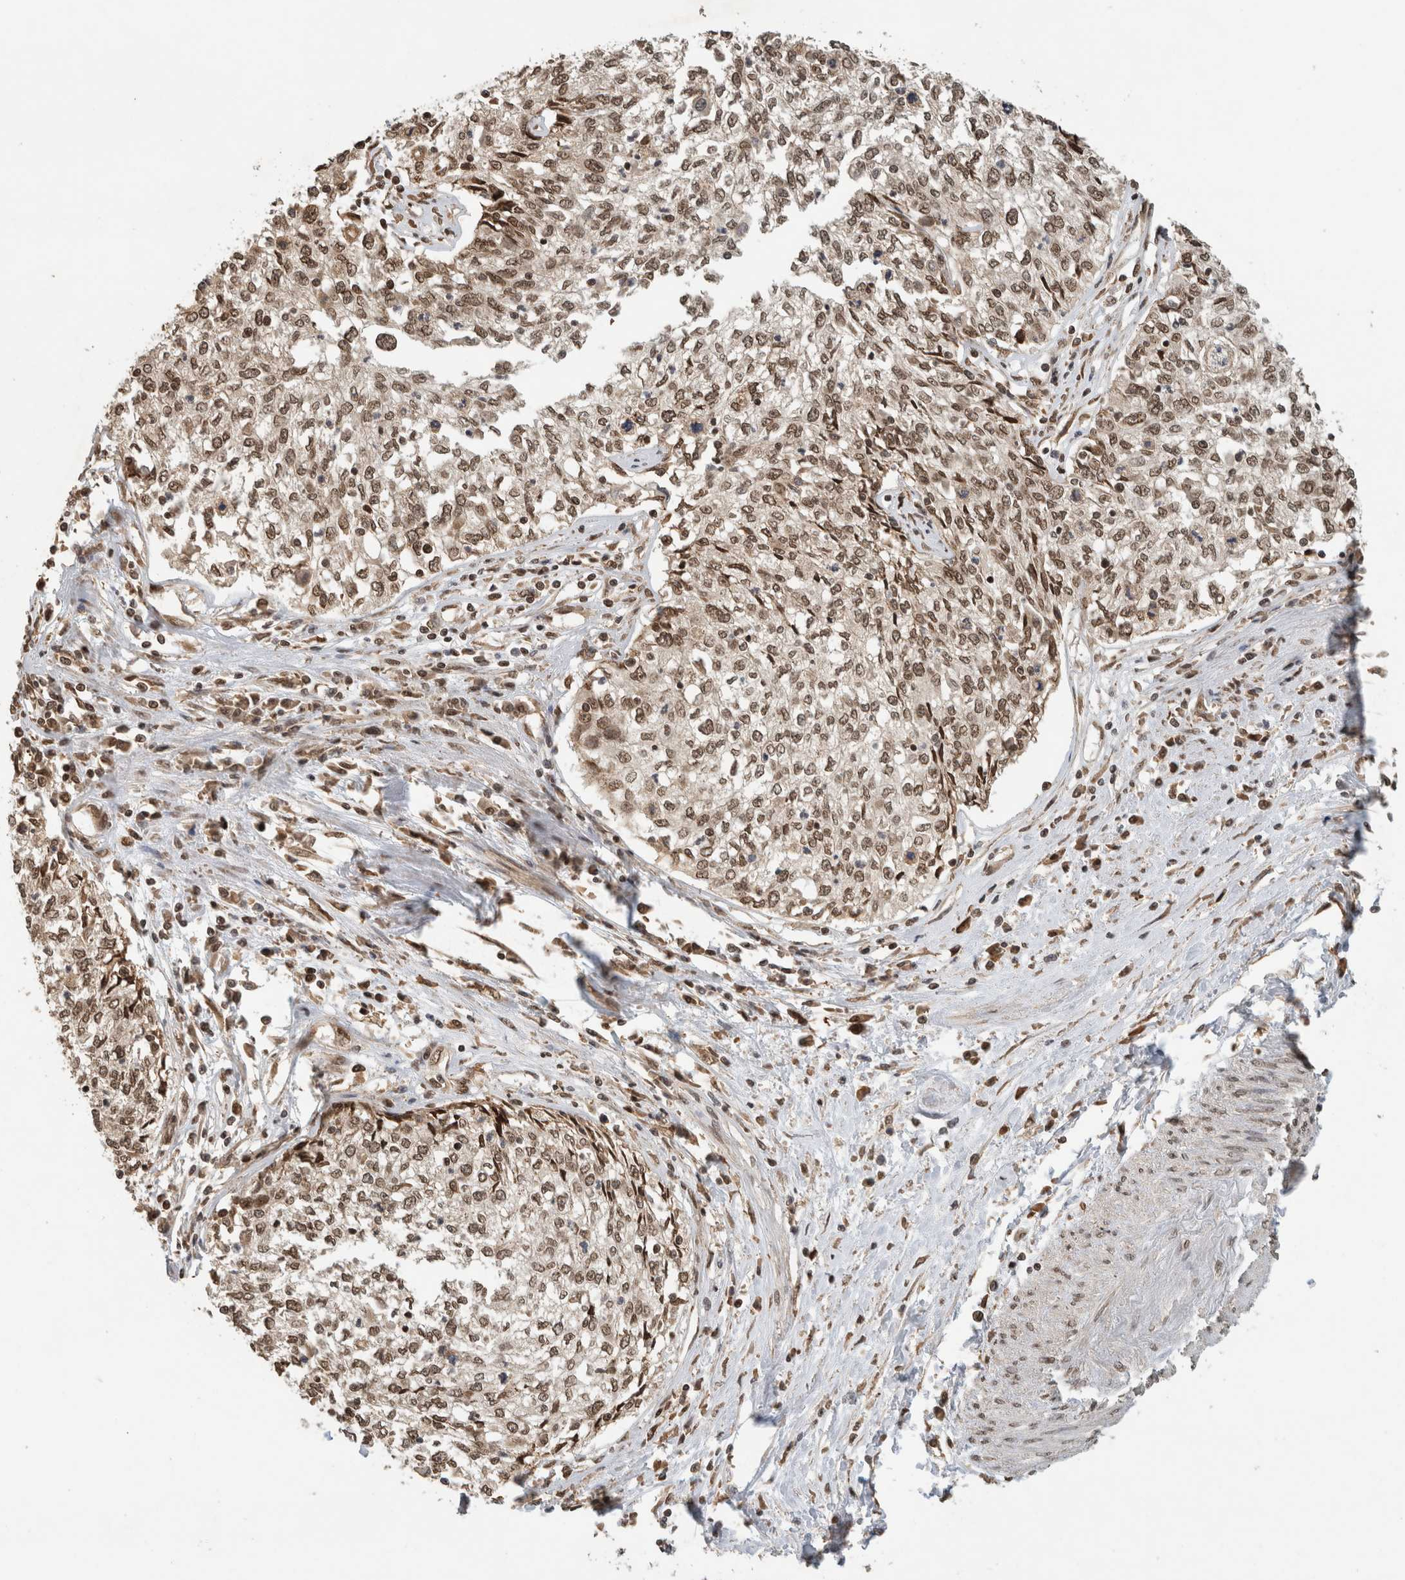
{"staining": {"intensity": "moderate", "quantity": ">75%", "location": "nuclear"}, "tissue": "cervical cancer", "cell_type": "Tumor cells", "image_type": "cancer", "snomed": [{"axis": "morphology", "description": "Squamous cell carcinoma, NOS"}, {"axis": "topography", "description": "Cervix"}], "caption": "Protein expression by immunohistochemistry (IHC) exhibits moderate nuclear positivity in approximately >75% of tumor cells in squamous cell carcinoma (cervical).", "gene": "C1orf21", "patient": {"sex": "female", "age": 57}}